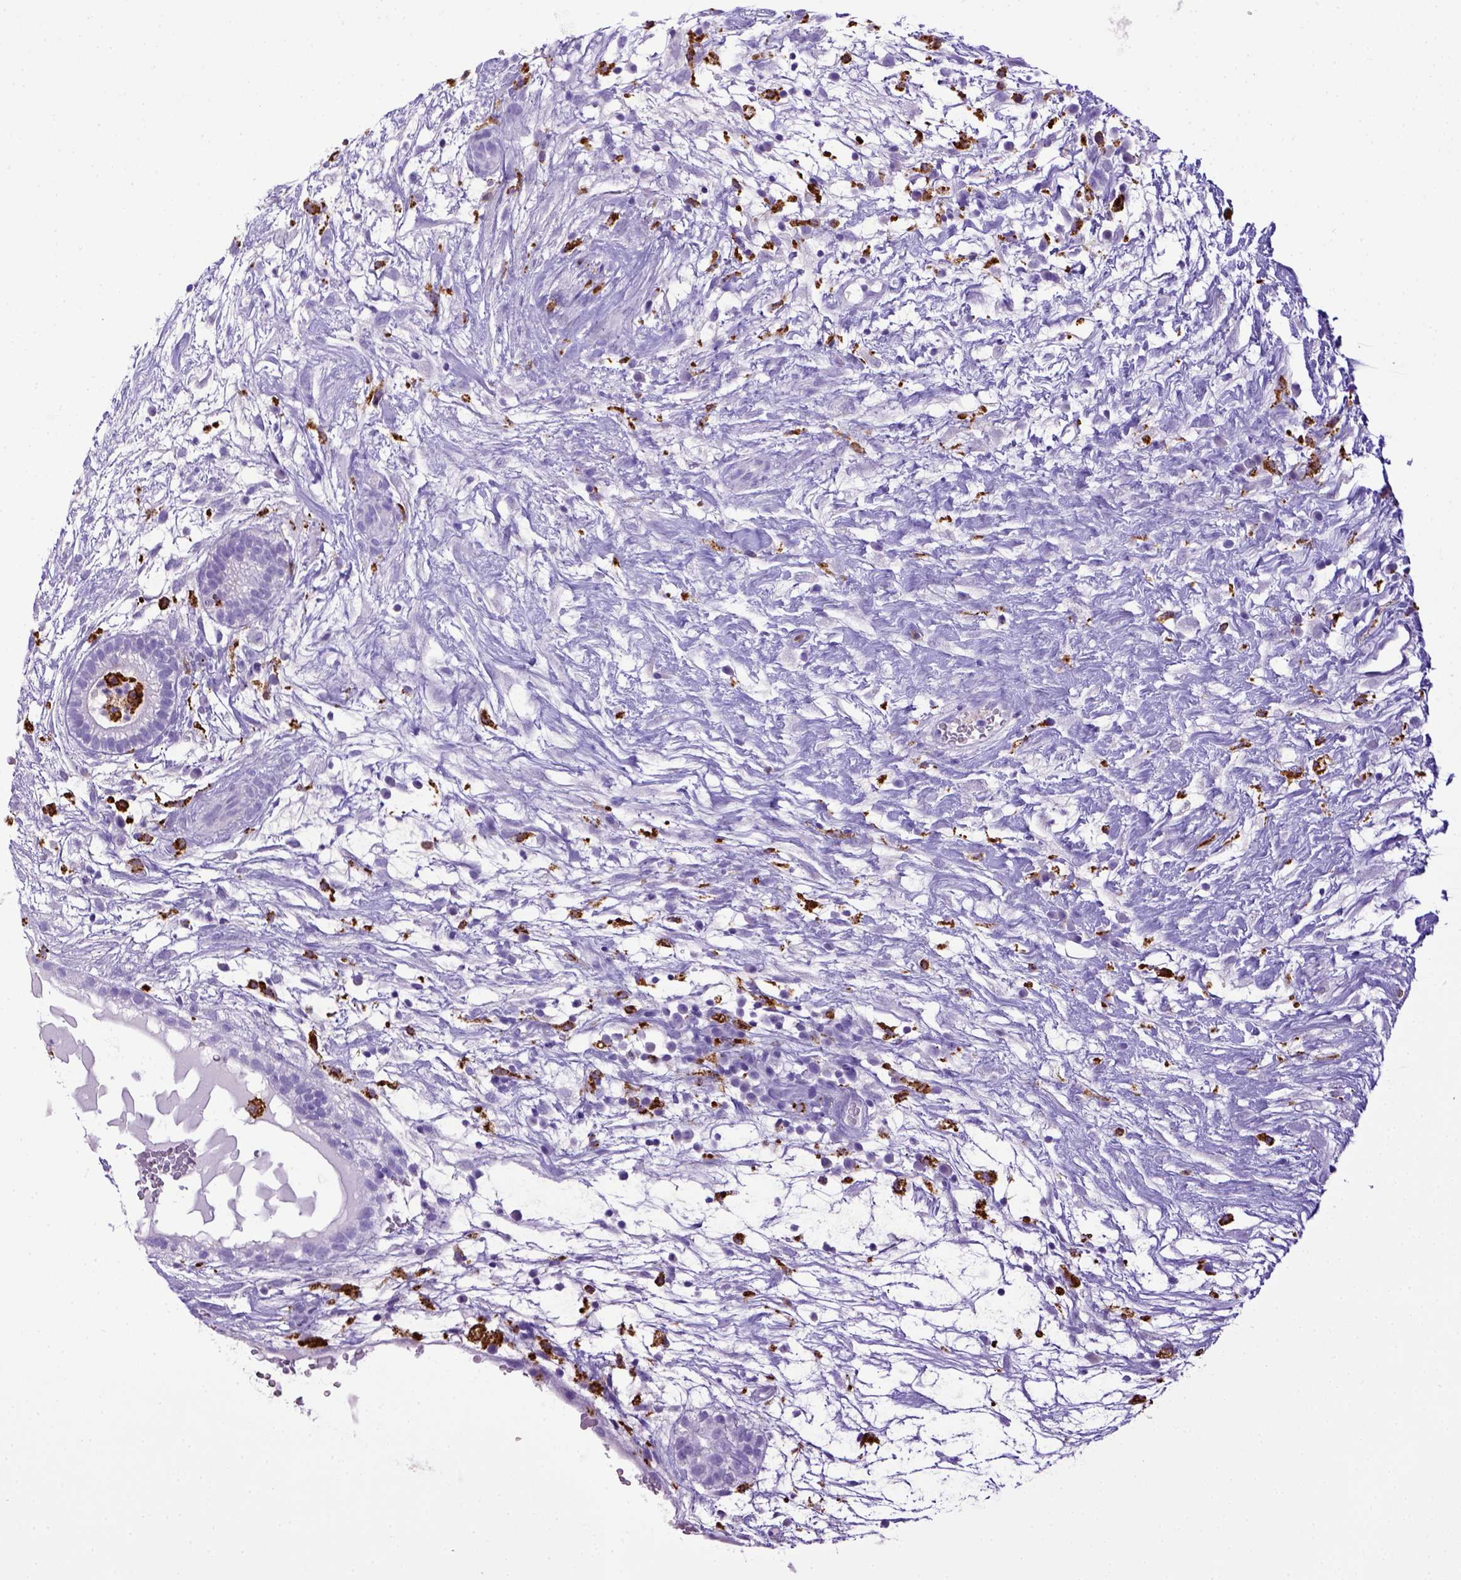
{"staining": {"intensity": "negative", "quantity": "none", "location": "none"}, "tissue": "testis cancer", "cell_type": "Tumor cells", "image_type": "cancer", "snomed": [{"axis": "morphology", "description": "Normal tissue, NOS"}, {"axis": "morphology", "description": "Carcinoma, Embryonal, NOS"}, {"axis": "topography", "description": "Testis"}], "caption": "The immunohistochemistry image has no significant staining in tumor cells of testis cancer (embryonal carcinoma) tissue.", "gene": "CD68", "patient": {"sex": "male", "age": 32}}